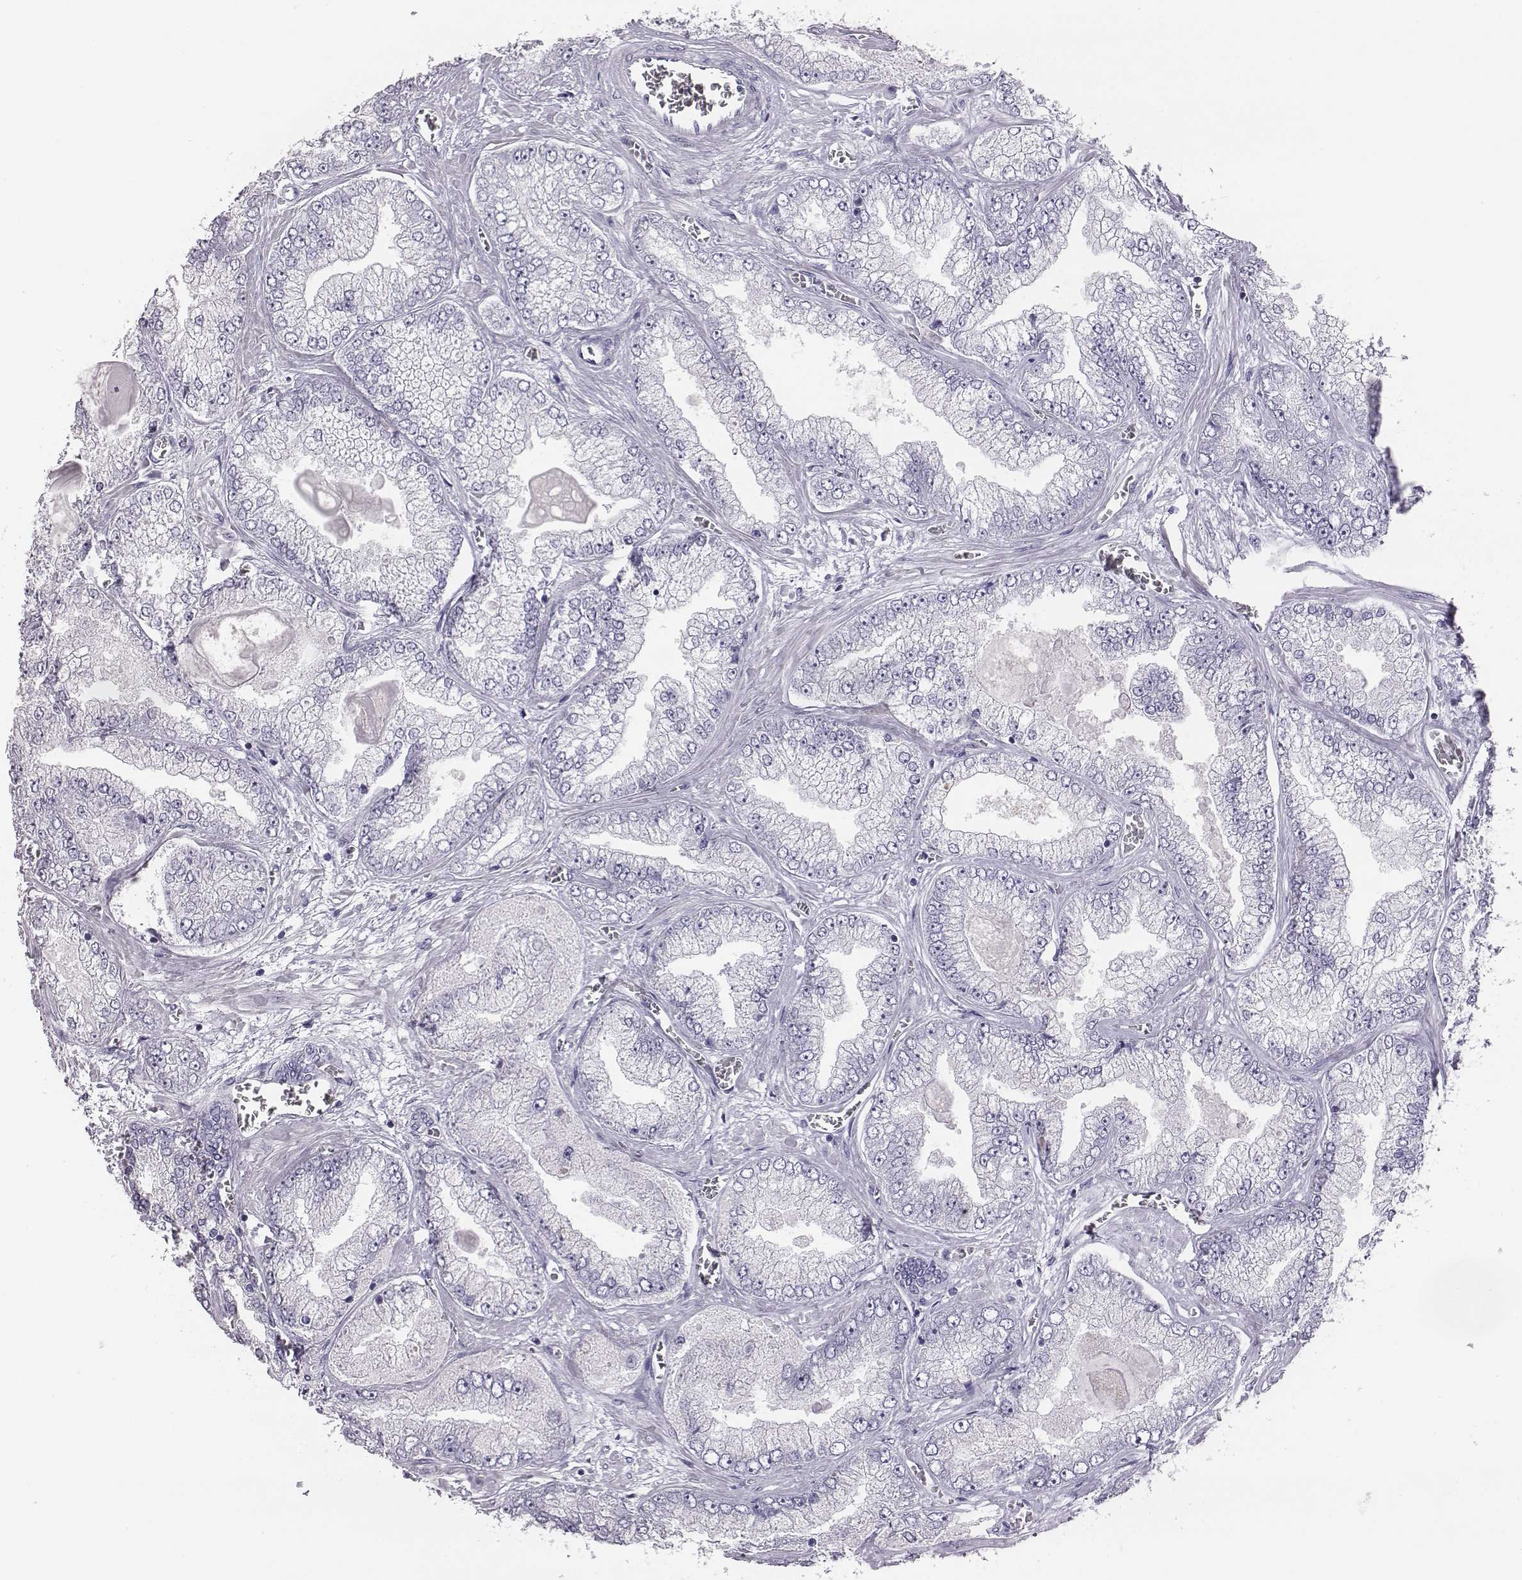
{"staining": {"intensity": "negative", "quantity": "none", "location": "none"}, "tissue": "prostate cancer", "cell_type": "Tumor cells", "image_type": "cancer", "snomed": [{"axis": "morphology", "description": "Adenocarcinoma, Low grade"}, {"axis": "topography", "description": "Prostate"}], "caption": "DAB immunohistochemical staining of human low-grade adenocarcinoma (prostate) demonstrates no significant expression in tumor cells. (DAB (3,3'-diaminobenzidine) immunohistochemistry (IHC) with hematoxylin counter stain).", "gene": "ACOD1", "patient": {"sex": "male", "age": 57}}